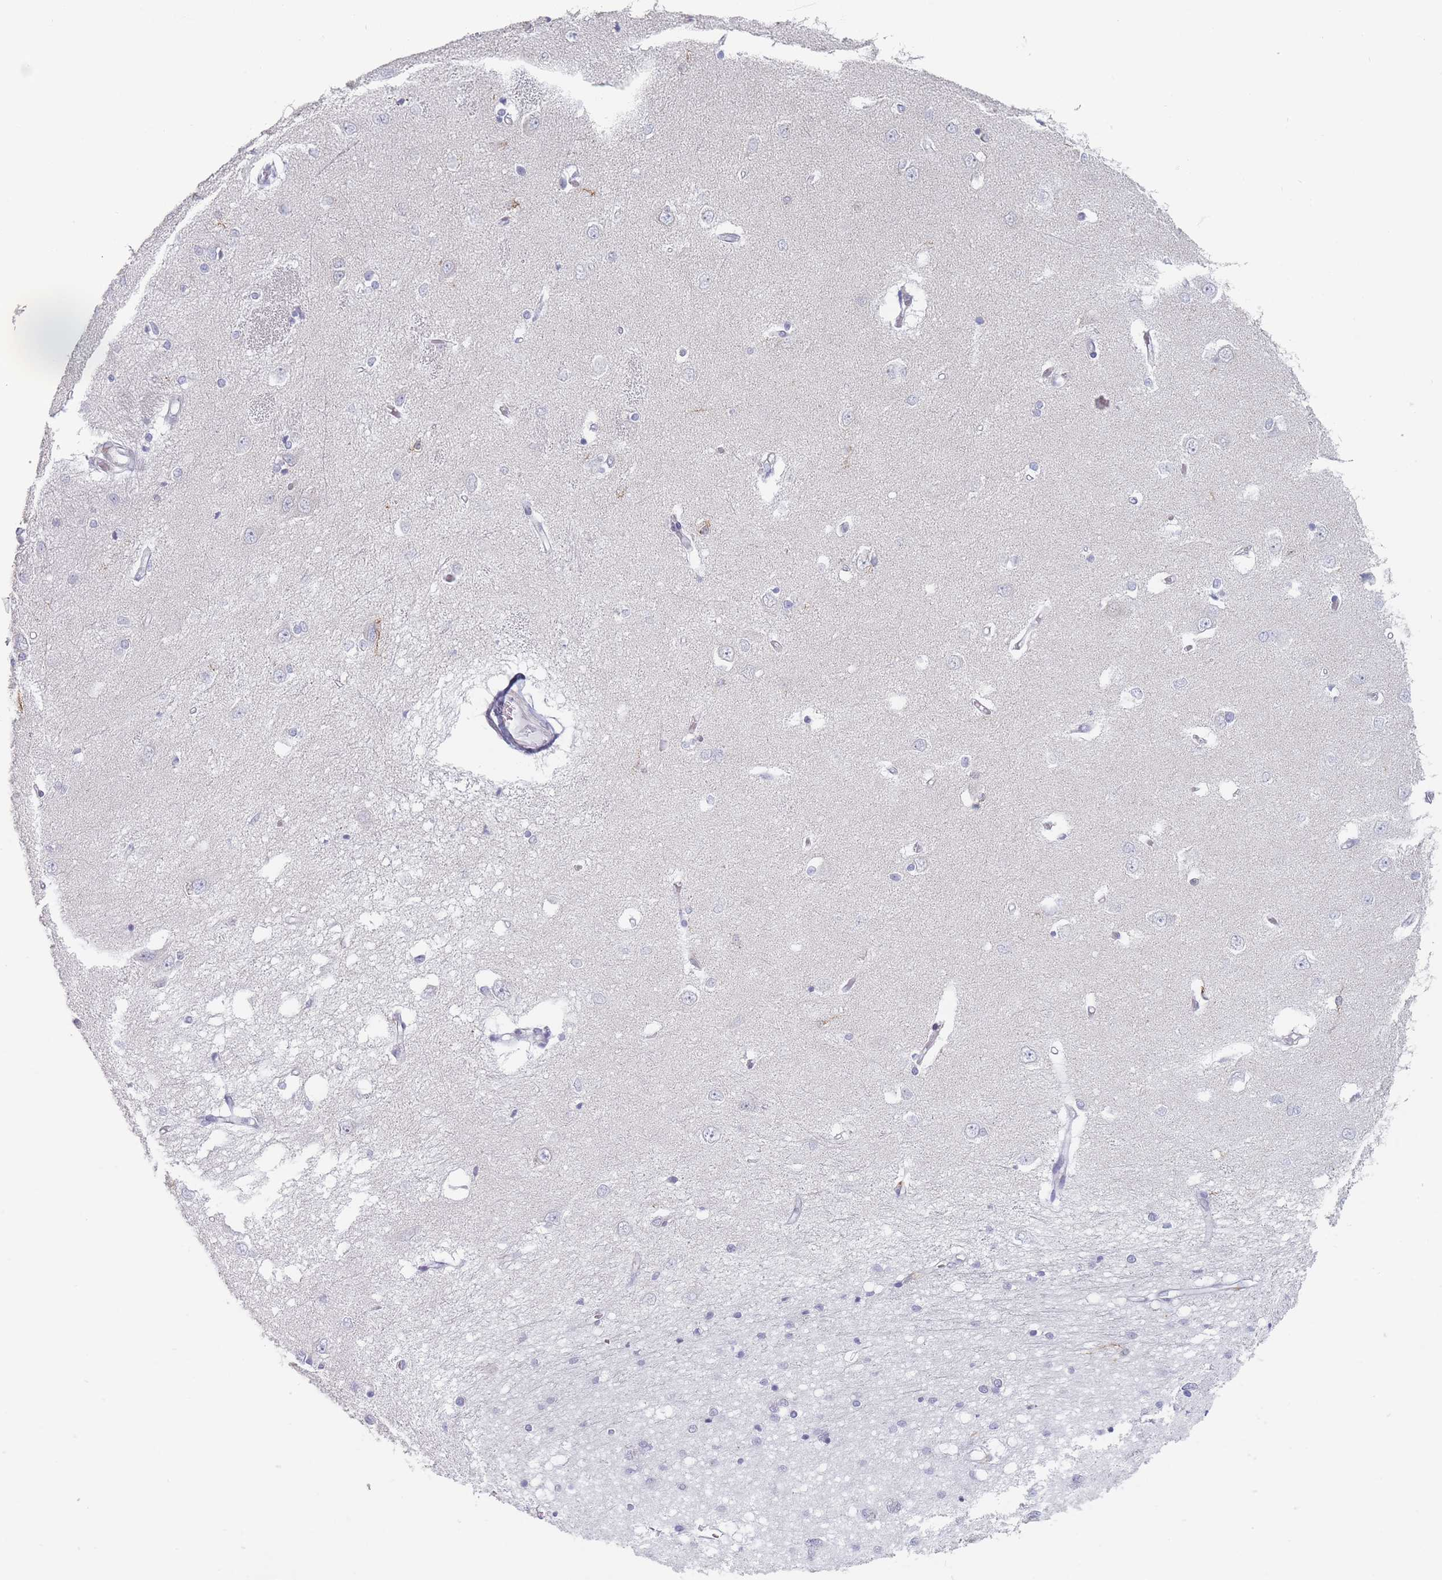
{"staining": {"intensity": "negative", "quantity": "none", "location": "none"}, "tissue": "caudate", "cell_type": "Glial cells", "image_type": "normal", "snomed": [{"axis": "morphology", "description": "Normal tissue, NOS"}, {"axis": "topography", "description": "Lateral ventricle wall"}], "caption": "An image of caudate stained for a protein exhibits no brown staining in glial cells.", "gene": "MAP1S", "patient": {"sex": "male", "age": 37}}